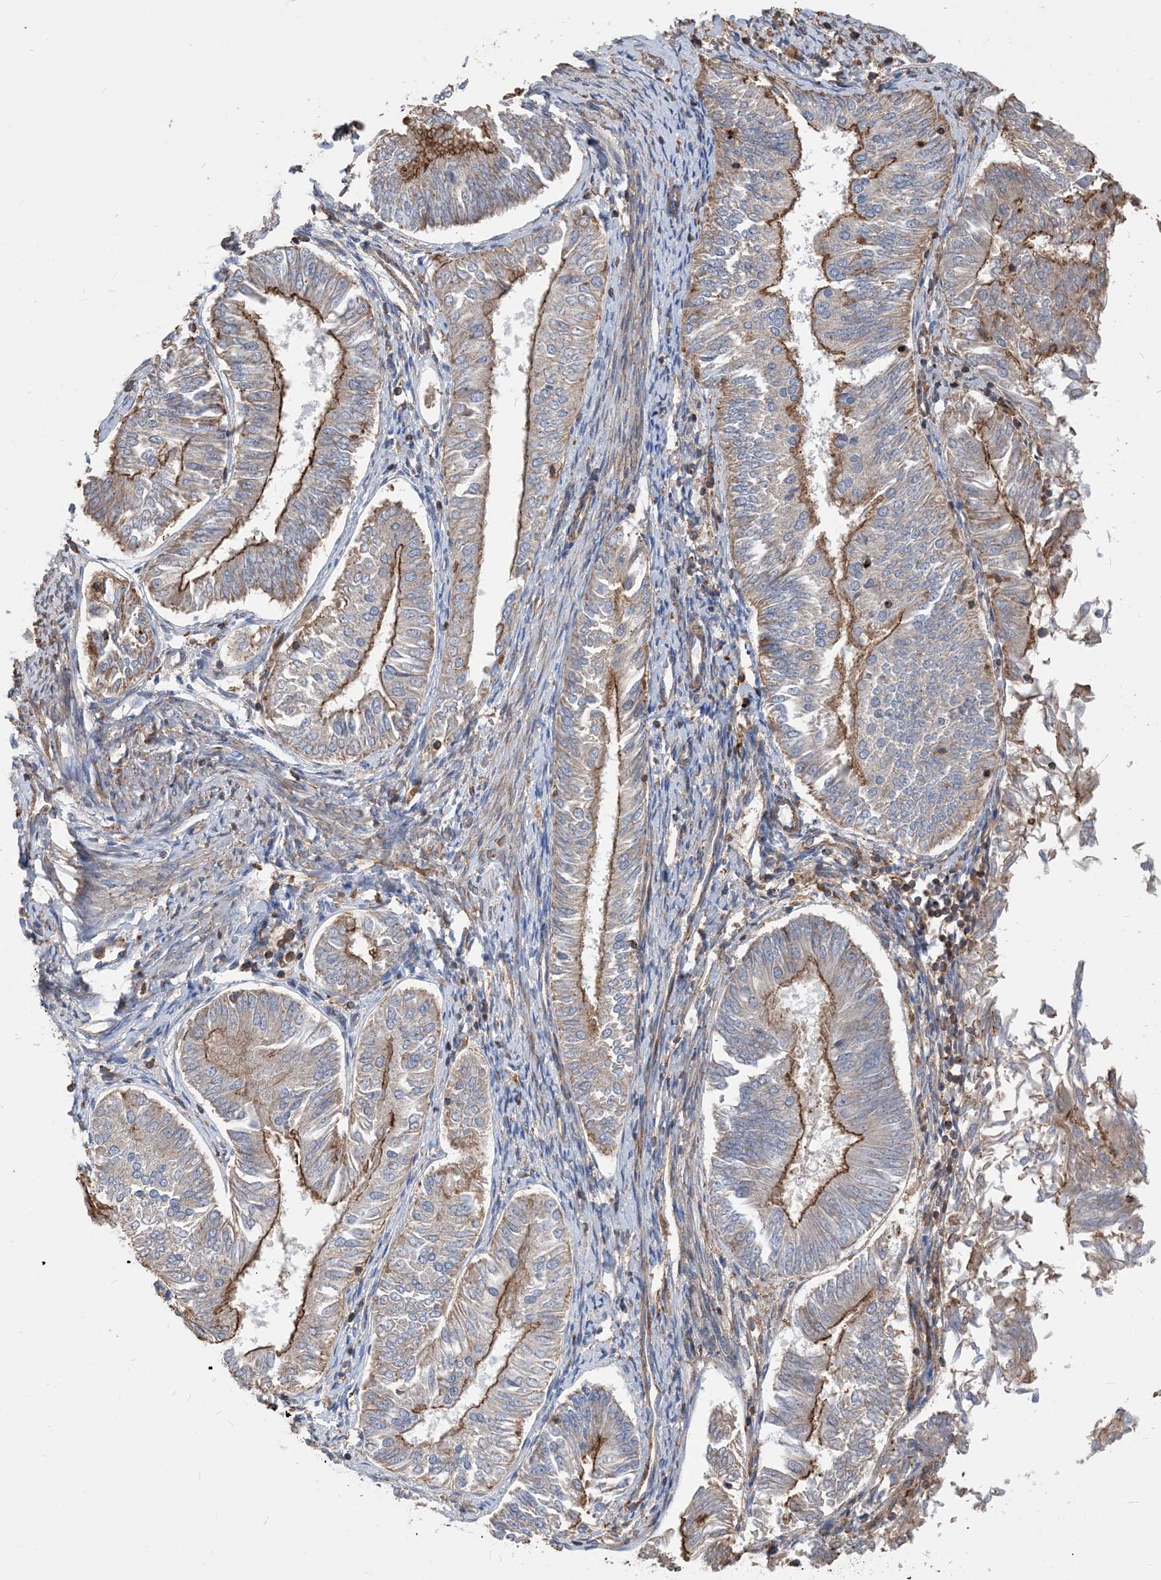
{"staining": {"intensity": "moderate", "quantity": "<25%", "location": "cytoplasmic/membranous"}, "tissue": "endometrial cancer", "cell_type": "Tumor cells", "image_type": "cancer", "snomed": [{"axis": "morphology", "description": "Adenocarcinoma, NOS"}, {"axis": "topography", "description": "Endometrium"}], "caption": "About <25% of tumor cells in endometrial cancer exhibit moderate cytoplasmic/membranous protein expression as visualized by brown immunohistochemical staining.", "gene": "PARVG", "patient": {"sex": "female", "age": 58}}